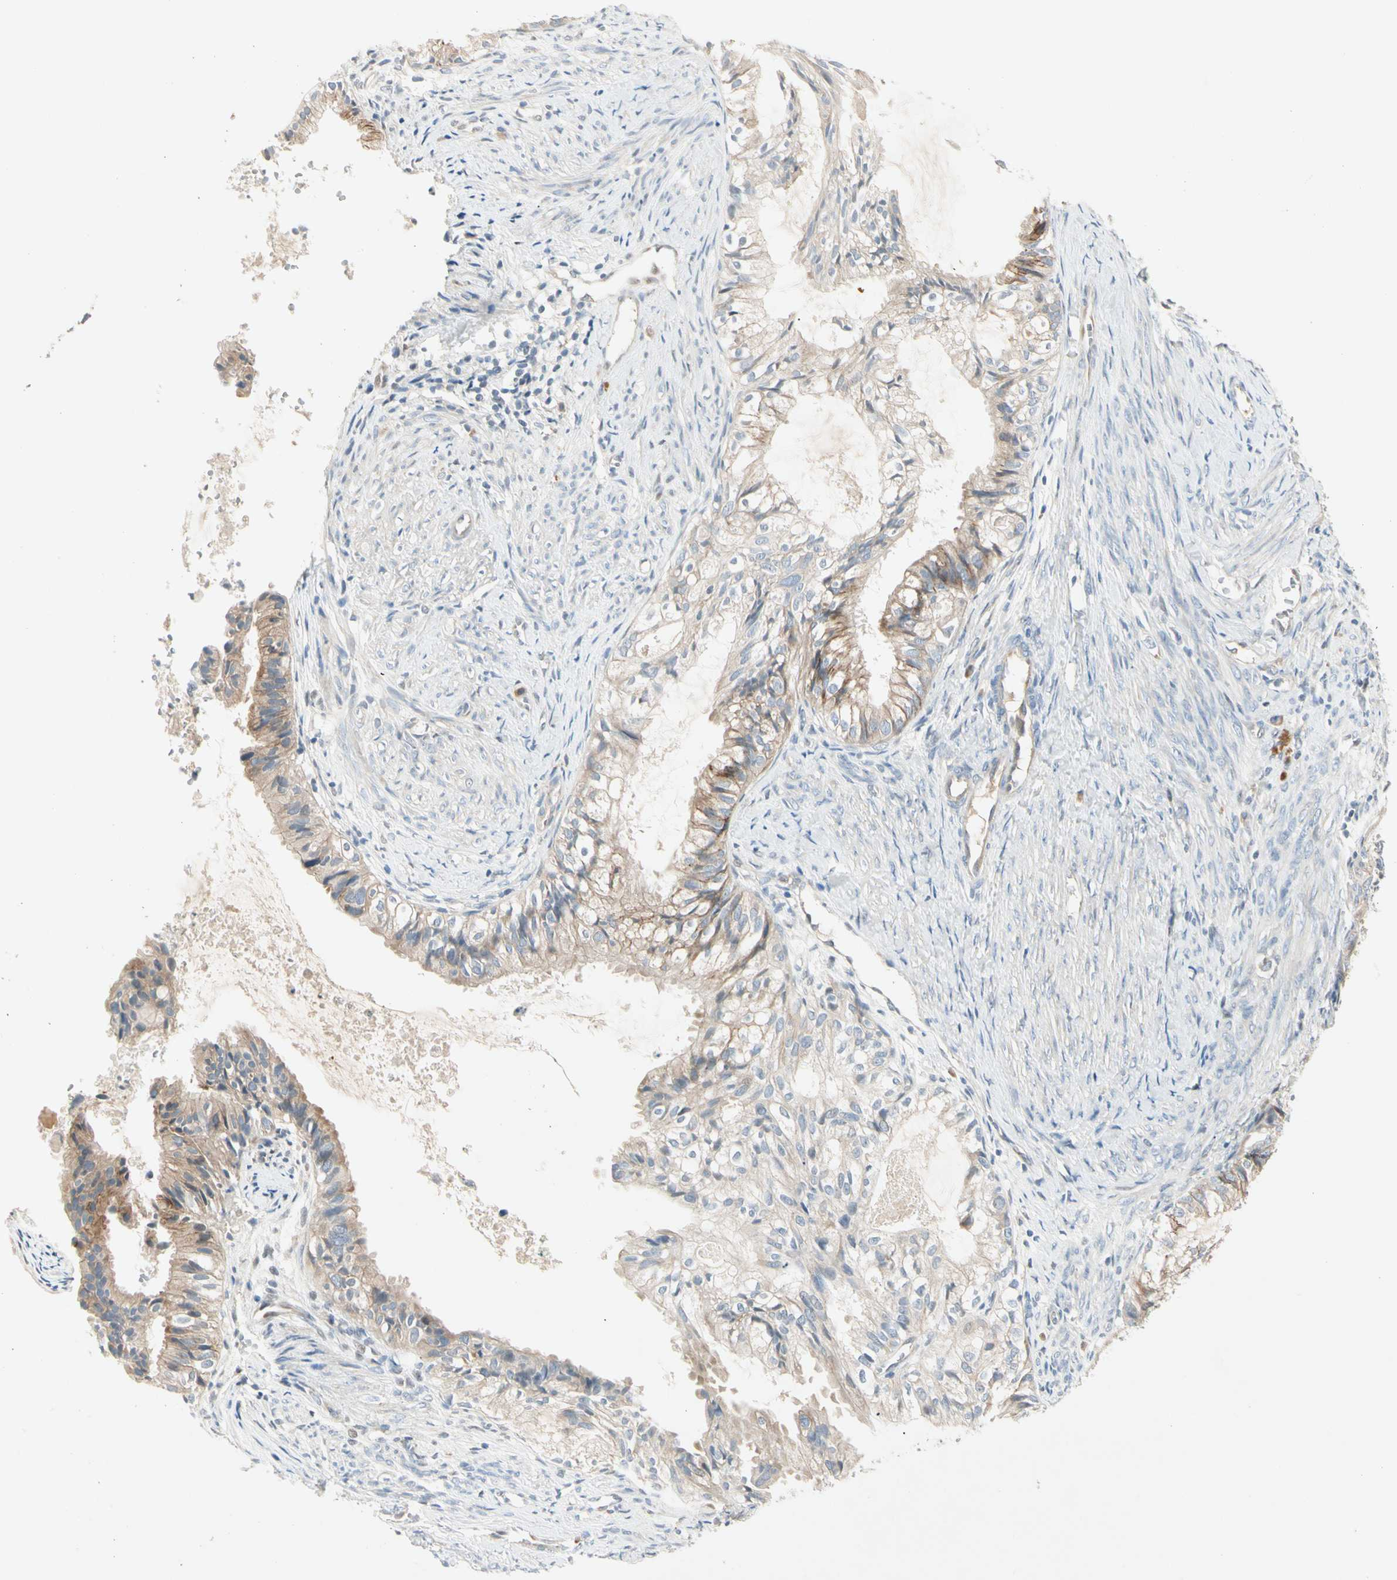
{"staining": {"intensity": "weak", "quantity": ">75%", "location": "cytoplasmic/membranous"}, "tissue": "cervical cancer", "cell_type": "Tumor cells", "image_type": "cancer", "snomed": [{"axis": "morphology", "description": "Normal tissue, NOS"}, {"axis": "morphology", "description": "Adenocarcinoma, NOS"}, {"axis": "topography", "description": "Cervix"}, {"axis": "topography", "description": "Endometrium"}], "caption": "Protein expression analysis of human adenocarcinoma (cervical) reveals weak cytoplasmic/membranous positivity in about >75% of tumor cells. Nuclei are stained in blue.", "gene": "IL1R1", "patient": {"sex": "female", "age": 86}}